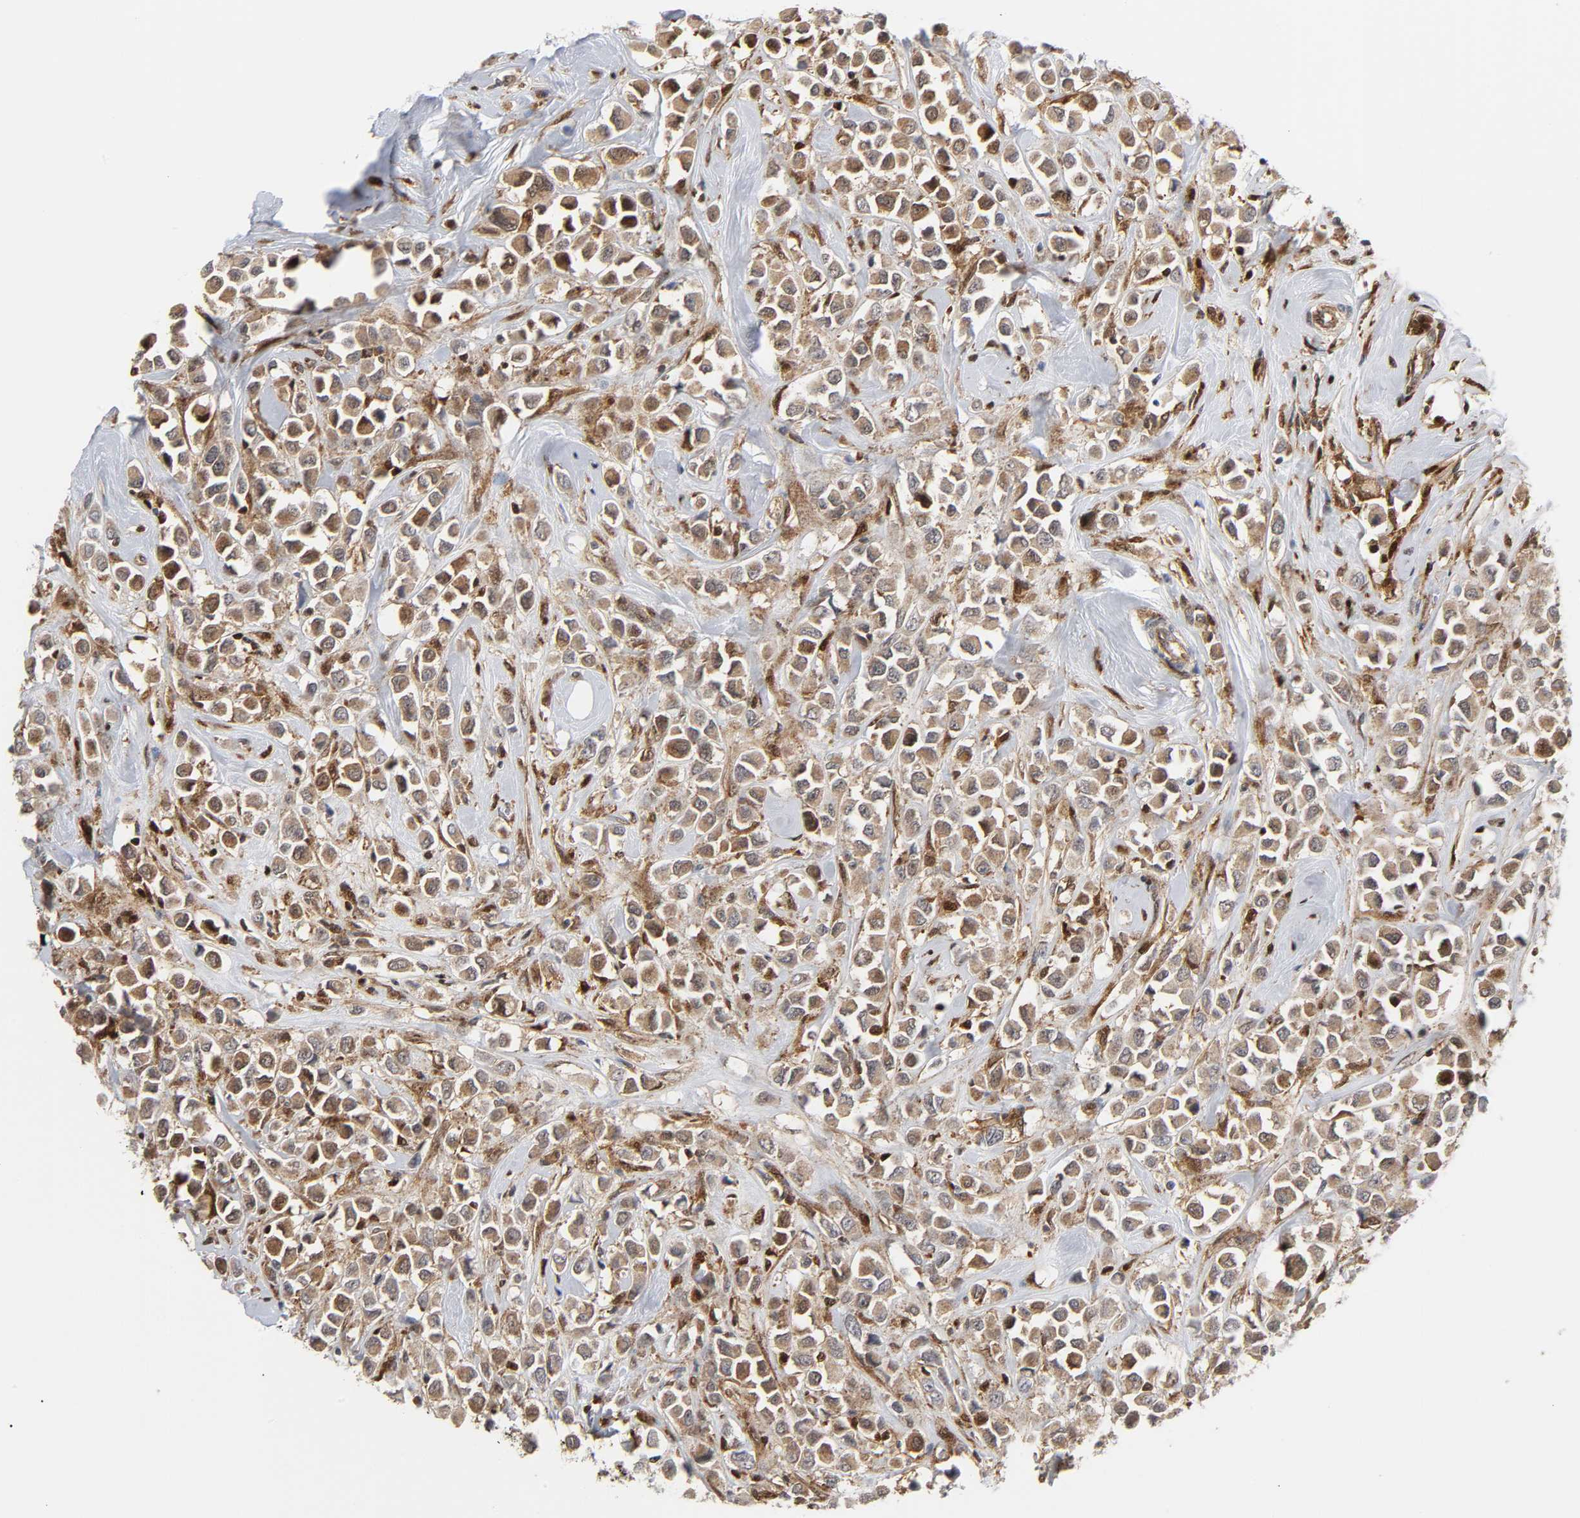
{"staining": {"intensity": "weak", "quantity": ">75%", "location": "cytoplasmic/membranous"}, "tissue": "breast cancer", "cell_type": "Tumor cells", "image_type": "cancer", "snomed": [{"axis": "morphology", "description": "Duct carcinoma"}, {"axis": "topography", "description": "Breast"}], "caption": "A brown stain highlights weak cytoplasmic/membranous staining of a protein in human breast invasive ductal carcinoma tumor cells. (Stains: DAB in brown, nuclei in blue, Microscopy: brightfield microscopy at high magnification).", "gene": "MAPK1", "patient": {"sex": "female", "age": 61}}